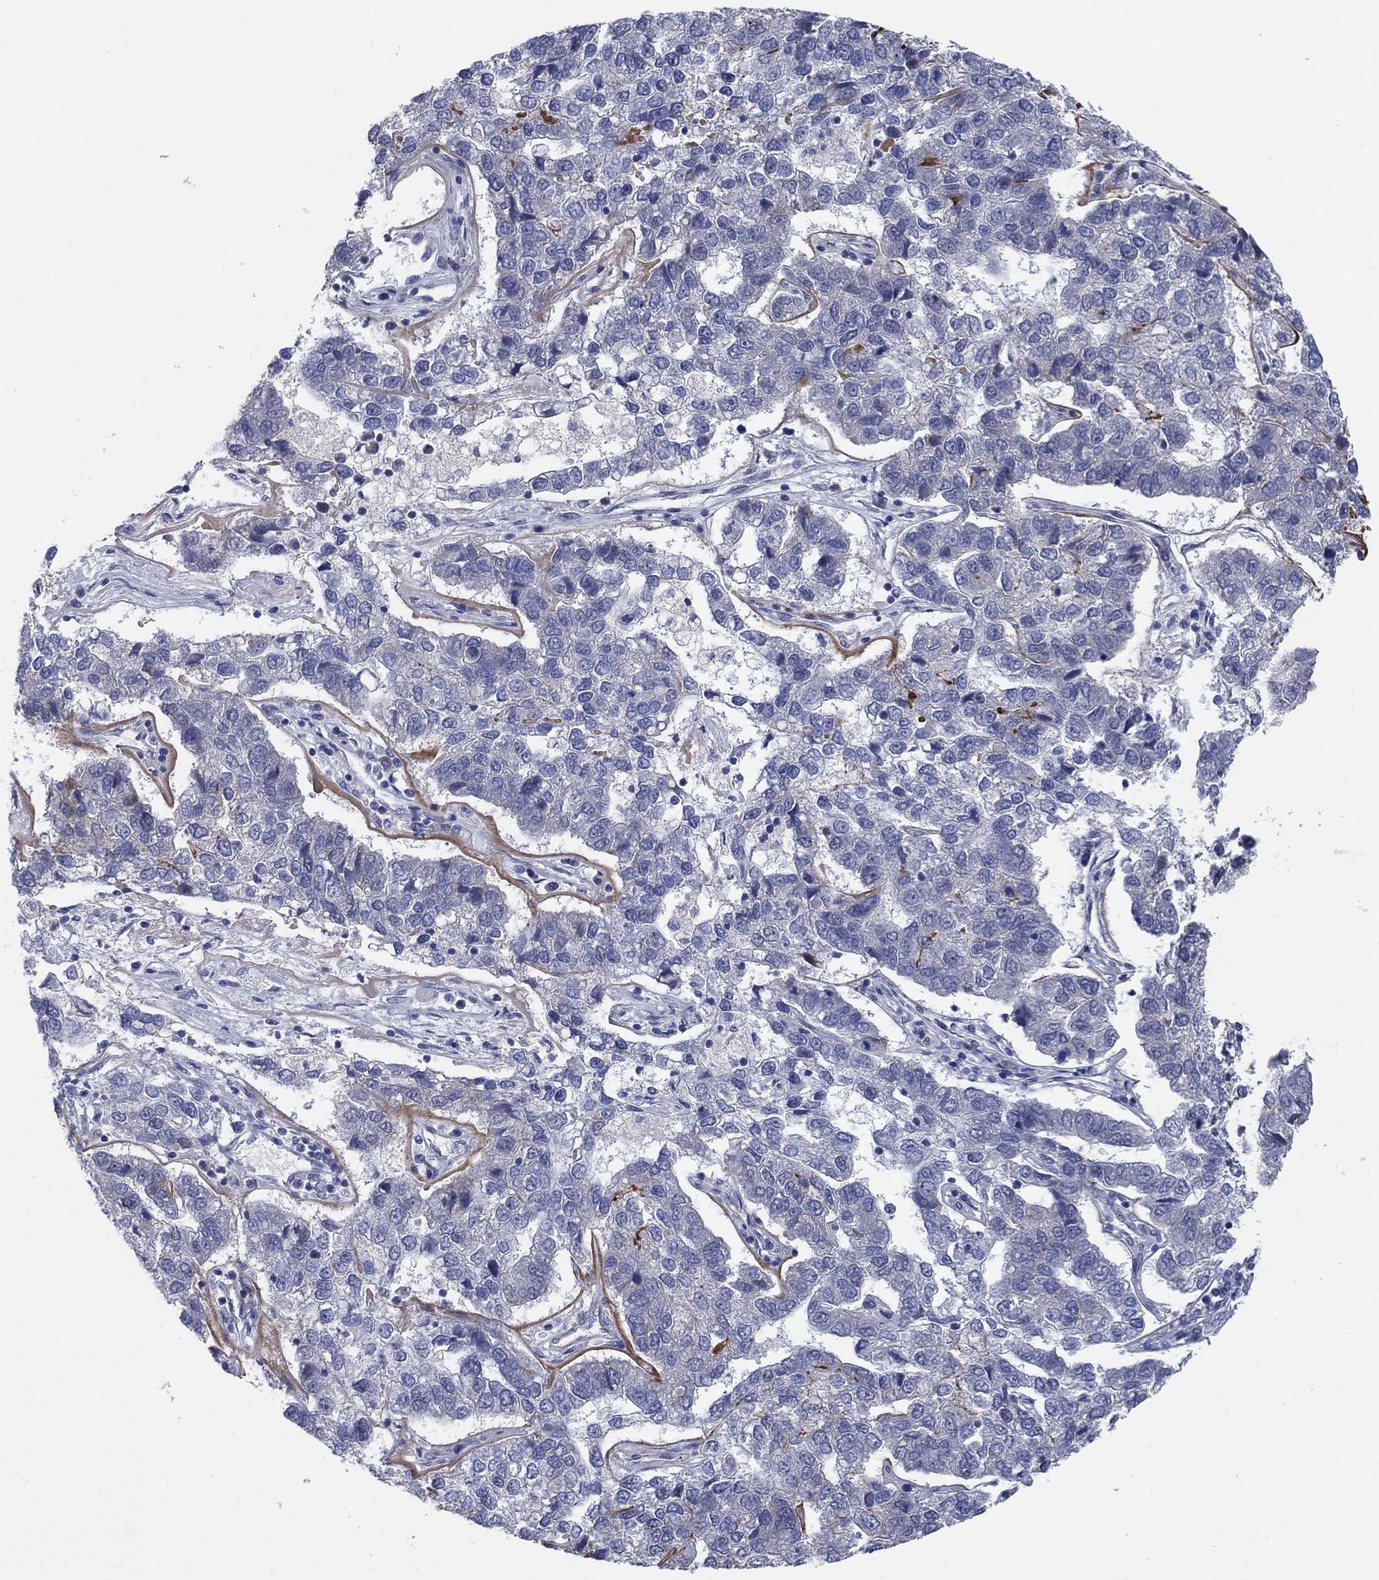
{"staining": {"intensity": "negative", "quantity": "none", "location": "none"}, "tissue": "pancreatic cancer", "cell_type": "Tumor cells", "image_type": "cancer", "snomed": [{"axis": "morphology", "description": "Adenocarcinoma, NOS"}, {"axis": "topography", "description": "Pancreas"}], "caption": "This photomicrograph is of pancreatic adenocarcinoma stained with immunohistochemistry (IHC) to label a protein in brown with the nuclei are counter-stained blue. There is no expression in tumor cells.", "gene": "SDC1", "patient": {"sex": "female", "age": 61}}